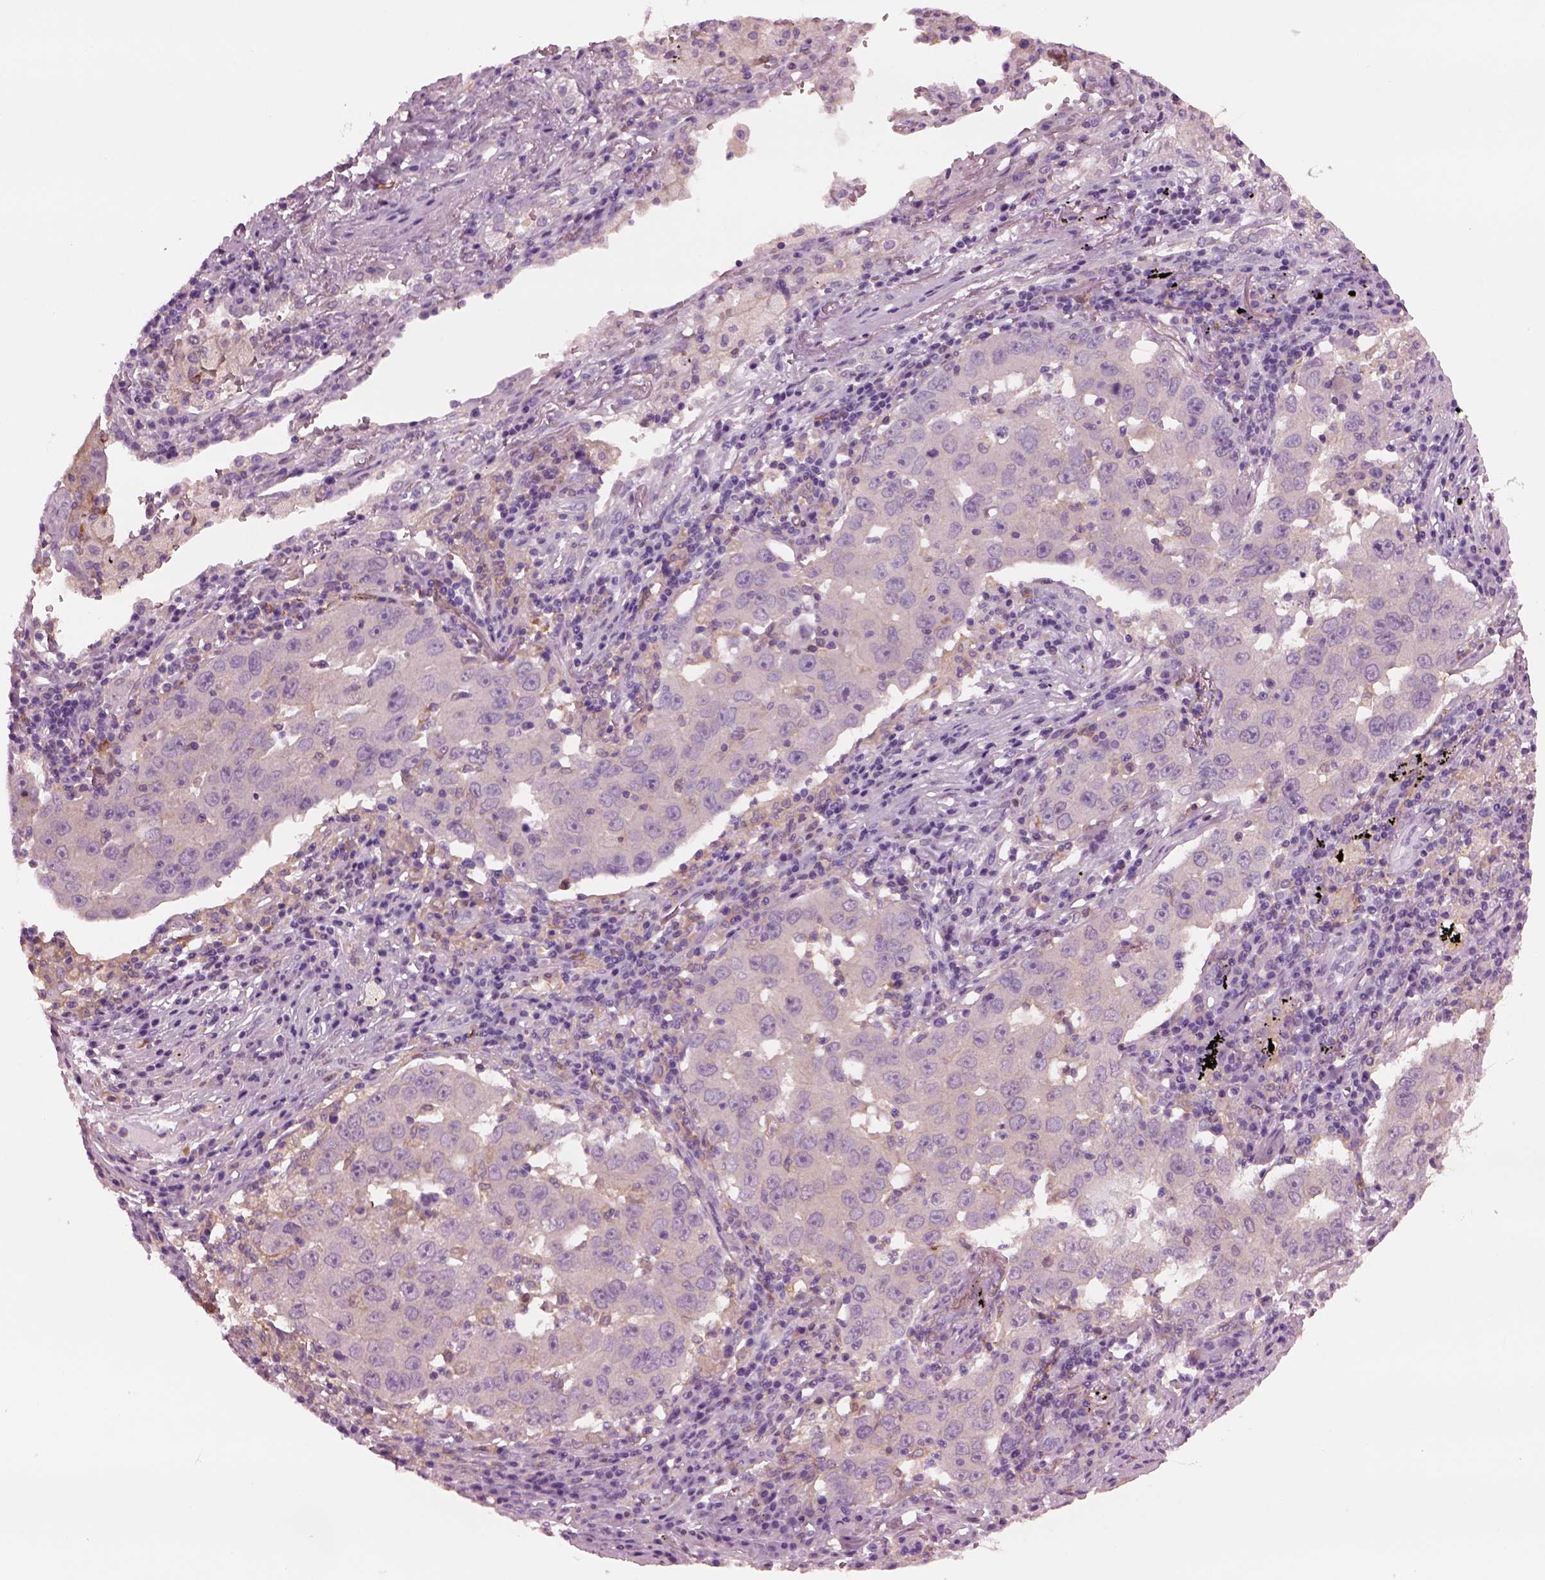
{"staining": {"intensity": "negative", "quantity": "none", "location": "none"}, "tissue": "lung cancer", "cell_type": "Tumor cells", "image_type": "cancer", "snomed": [{"axis": "morphology", "description": "Adenocarcinoma, NOS"}, {"axis": "topography", "description": "Lung"}], "caption": "Tumor cells are negative for protein expression in human lung cancer.", "gene": "SHTN1", "patient": {"sex": "male", "age": 73}}